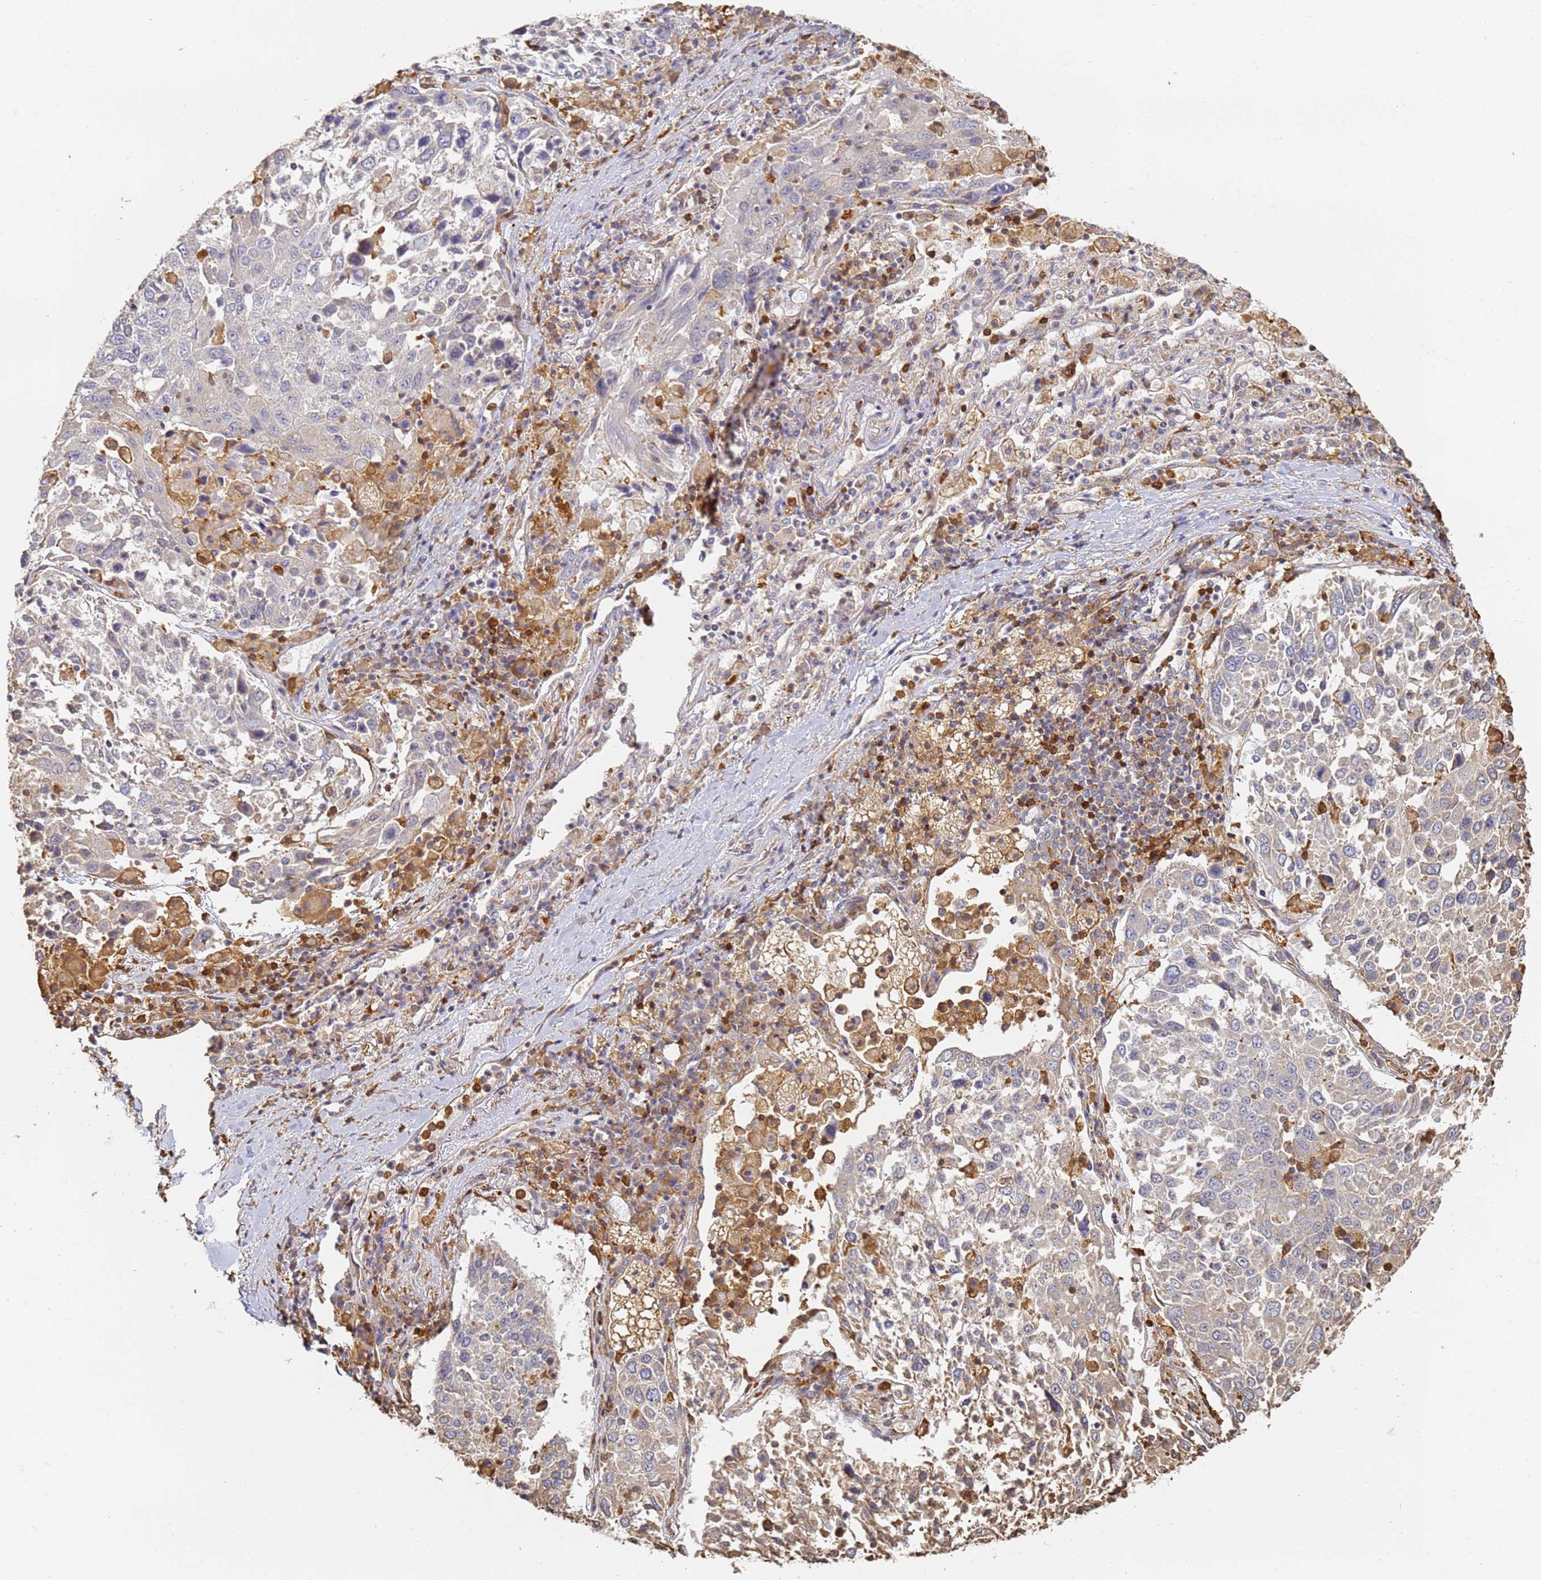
{"staining": {"intensity": "negative", "quantity": "none", "location": "none"}, "tissue": "lung cancer", "cell_type": "Tumor cells", "image_type": "cancer", "snomed": [{"axis": "morphology", "description": "Squamous cell carcinoma, NOS"}, {"axis": "topography", "description": "Lung"}], "caption": "High magnification brightfield microscopy of squamous cell carcinoma (lung) stained with DAB (3,3'-diaminobenzidine) (brown) and counterstained with hematoxylin (blue): tumor cells show no significant expression.", "gene": "BIN2", "patient": {"sex": "male", "age": 65}}